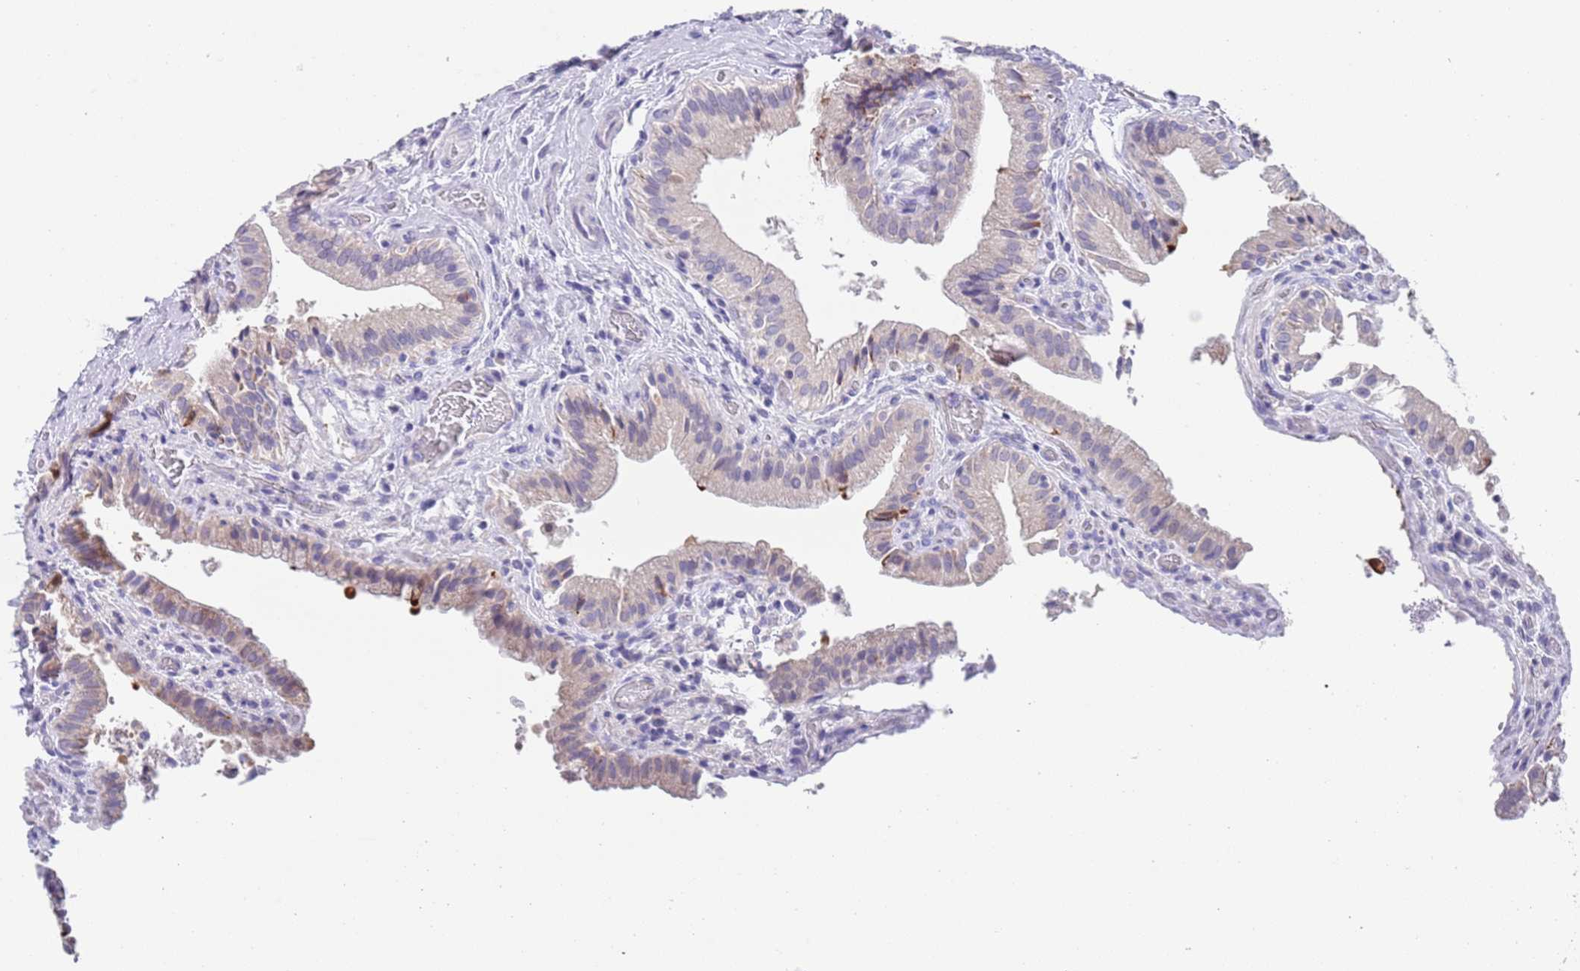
{"staining": {"intensity": "moderate", "quantity": "25%-75%", "location": "cytoplasmic/membranous"}, "tissue": "gallbladder", "cell_type": "Glandular cells", "image_type": "normal", "snomed": [{"axis": "morphology", "description": "Normal tissue, NOS"}, {"axis": "topography", "description": "Gallbladder"}], "caption": "Benign gallbladder reveals moderate cytoplasmic/membranous staining in about 25%-75% of glandular cells The protein of interest is stained brown, and the nuclei are stained in blue (DAB (3,3'-diaminobenzidine) IHC with brightfield microscopy, high magnification)..", "gene": "SPIRE2", "patient": {"sex": "male", "age": 24}}